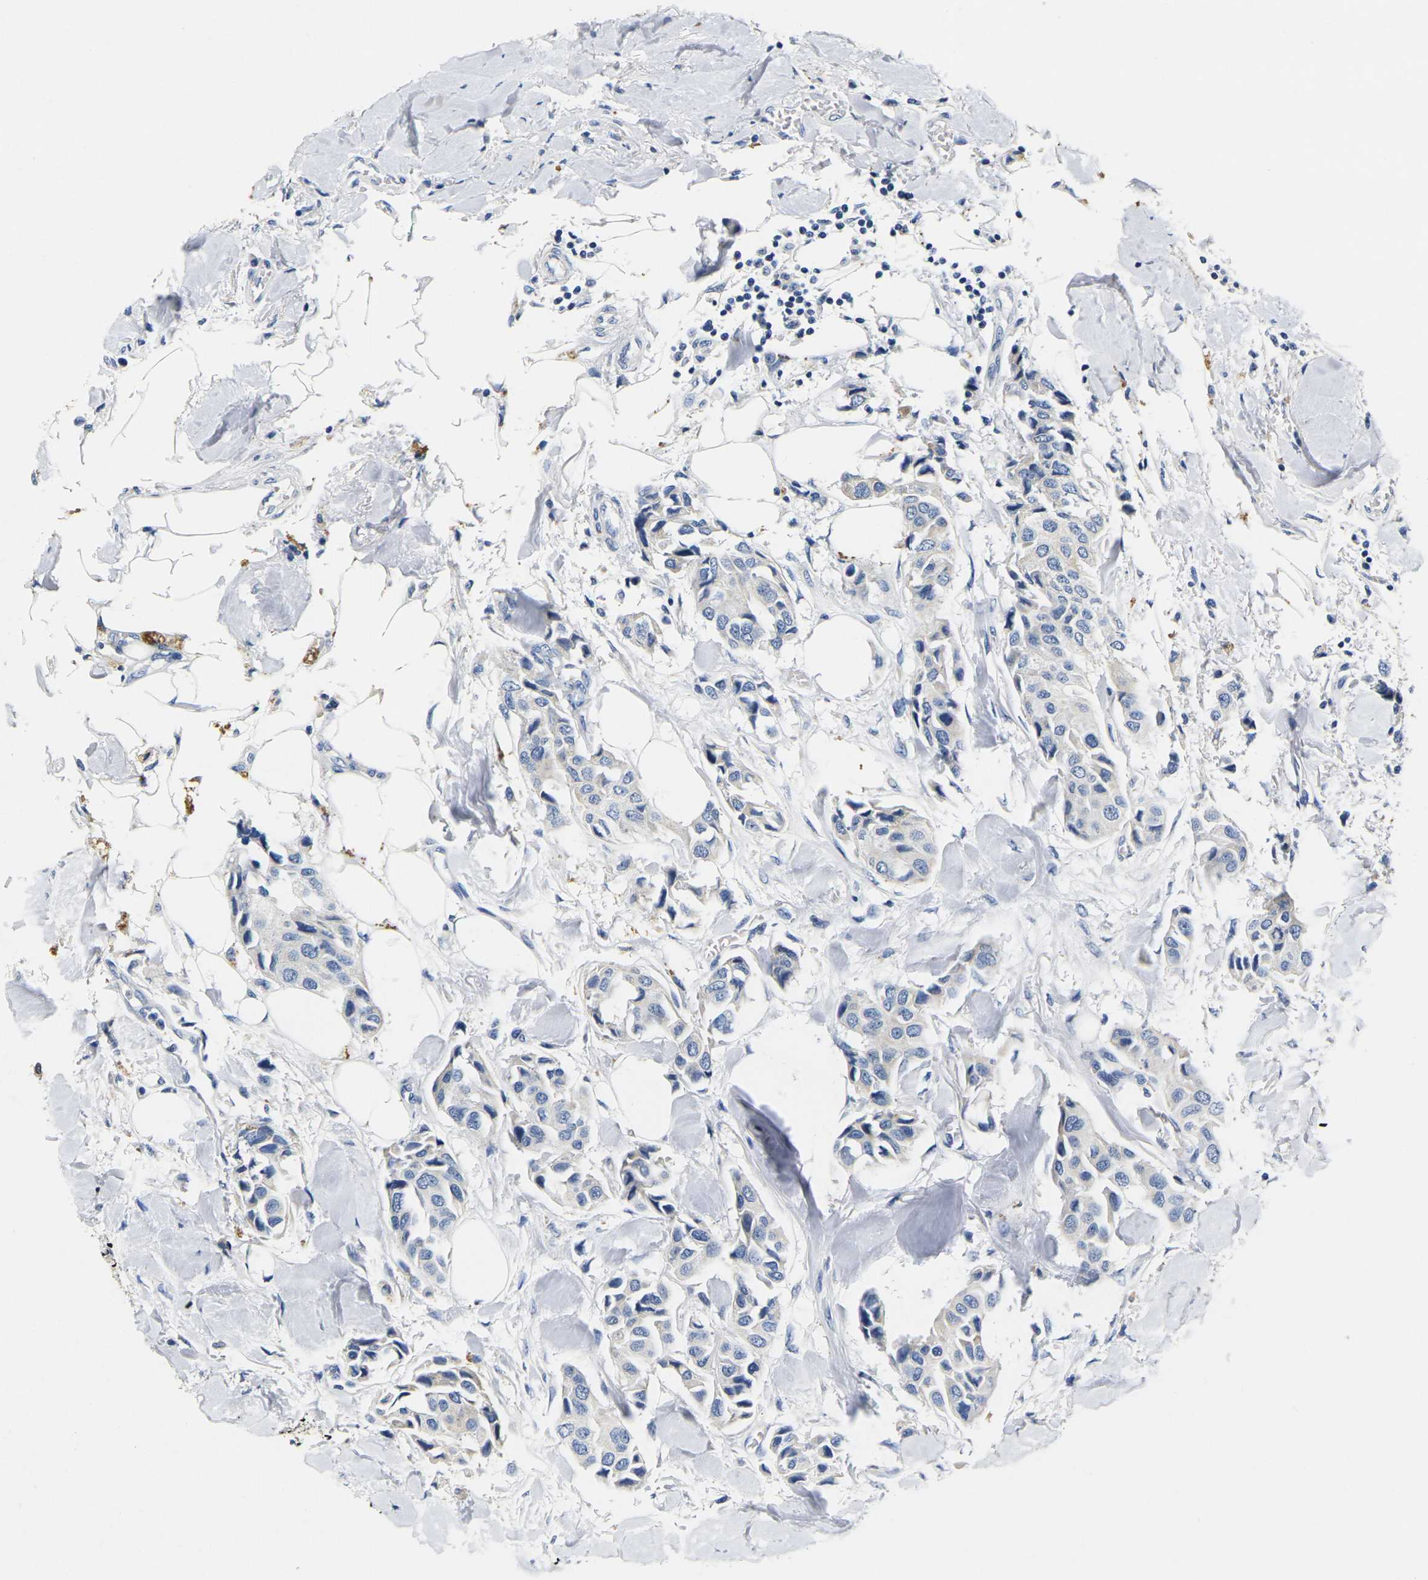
{"staining": {"intensity": "negative", "quantity": "none", "location": "none"}, "tissue": "breast cancer", "cell_type": "Tumor cells", "image_type": "cancer", "snomed": [{"axis": "morphology", "description": "Duct carcinoma"}, {"axis": "topography", "description": "Breast"}], "caption": "IHC photomicrograph of neoplastic tissue: breast infiltrating ductal carcinoma stained with DAB (3,3'-diaminobenzidine) exhibits no significant protein expression in tumor cells.", "gene": "NOCT", "patient": {"sex": "female", "age": 80}}